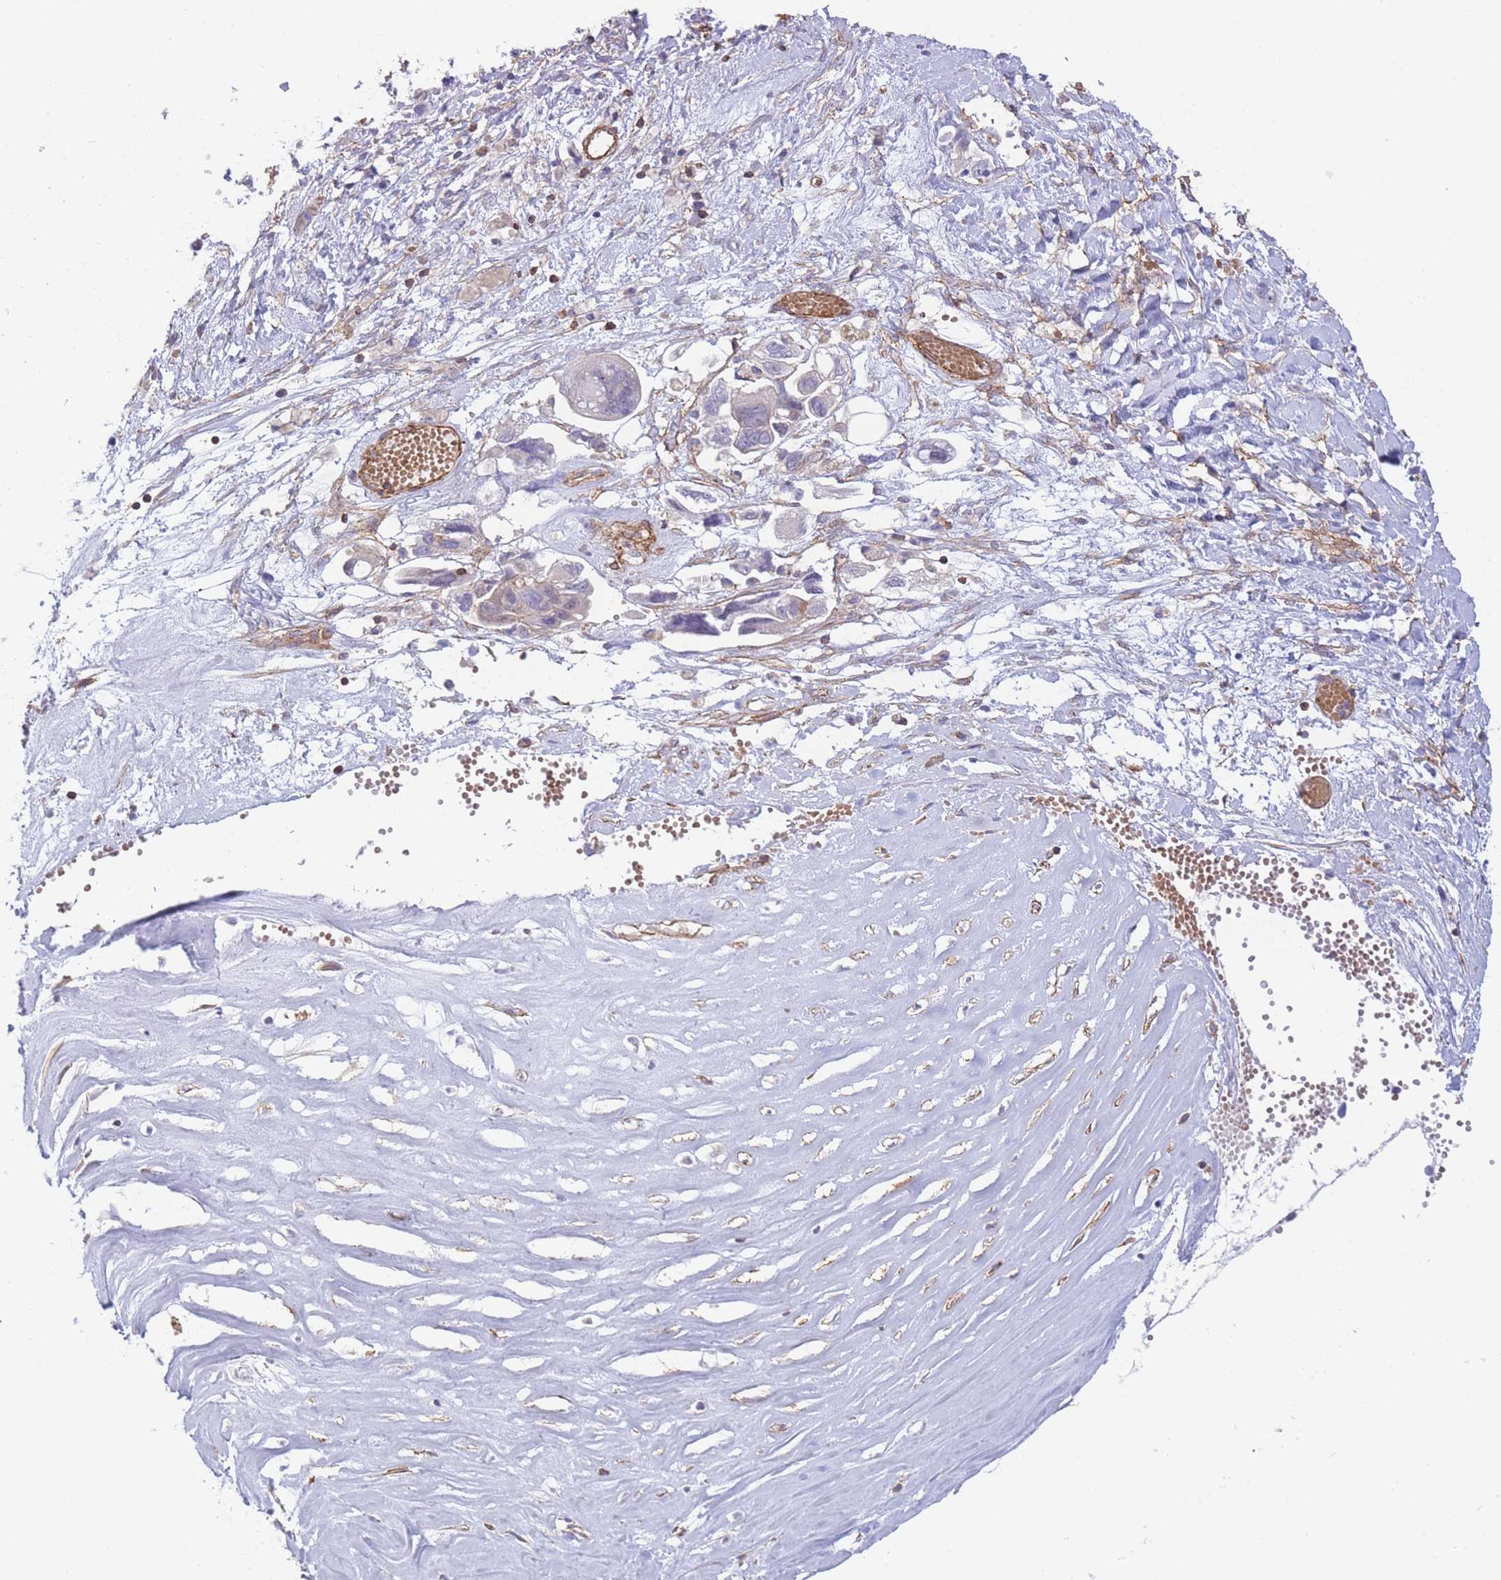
{"staining": {"intensity": "negative", "quantity": "none", "location": "none"}, "tissue": "ovarian cancer", "cell_type": "Tumor cells", "image_type": "cancer", "snomed": [{"axis": "morphology", "description": "Carcinoma, NOS"}, {"axis": "morphology", "description": "Cystadenocarcinoma, serous, NOS"}, {"axis": "topography", "description": "Ovary"}], "caption": "High magnification brightfield microscopy of ovarian serous cystadenocarcinoma stained with DAB (brown) and counterstained with hematoxylin (blue): tumor cells show no significant staining.", "gene": "CDC25B", "patient": {"sex": "female", "age": 69}}